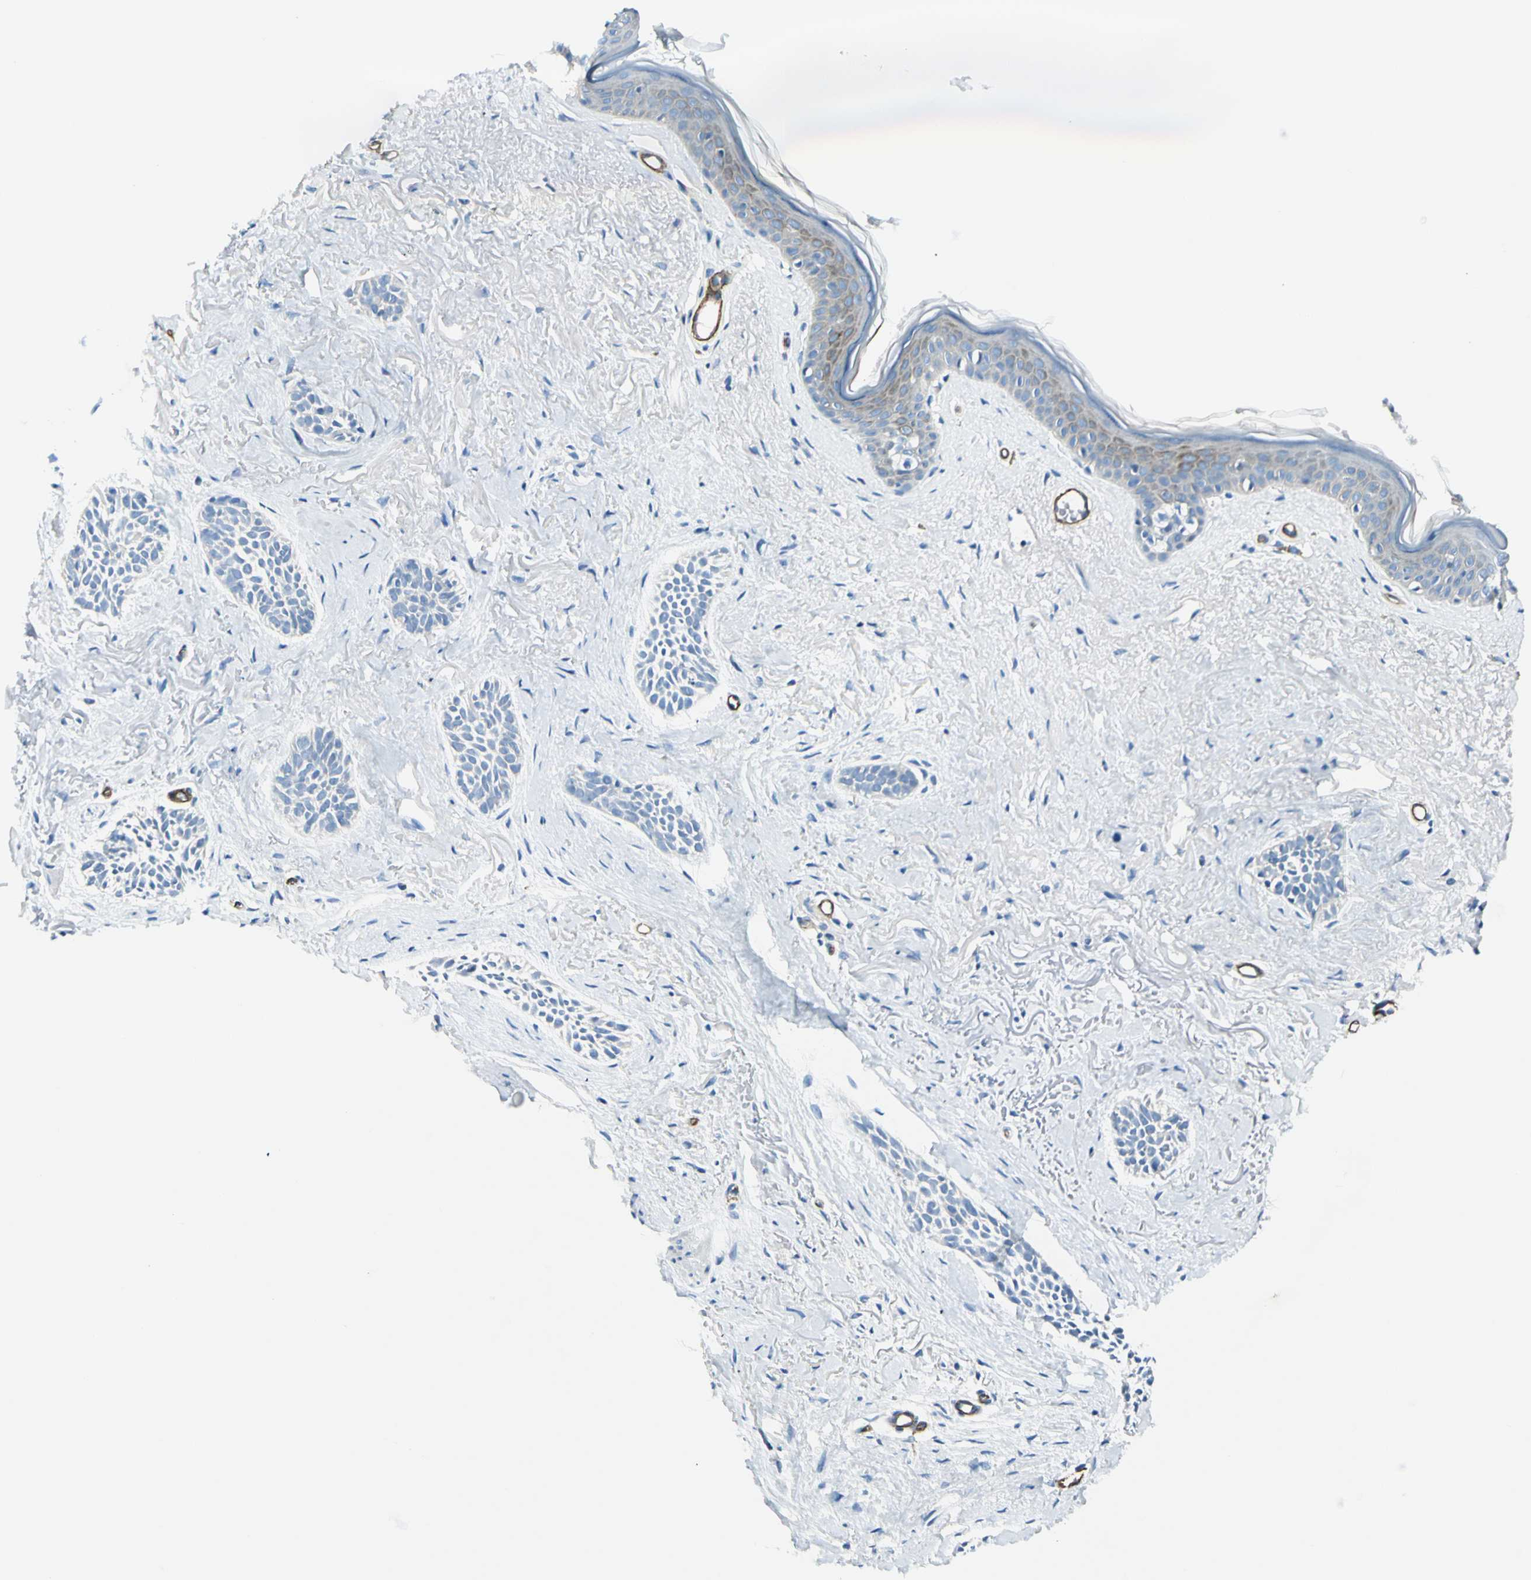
{"staining": {"intensity": "negative", "quantity": "none", "location": "none"}, "tissue": "skin cancer", "cell_type": "Tumor cells", "image_type": "cancer", "snomed": [{"axis": "morphology", "description": "Normal tissue, NOS"}, {"axis": "morphology", "description": "Basal cell carcinoma"}, {"axis": "topography", "description": "Skin"}], "caption": "High power microscopy histopathology image of an IHC micrograph of skin basal cell carcinoma, revealing no significant expression in tumor cells.", "gene": "CD93", "patient": {"sex": "female", "age": 84}}